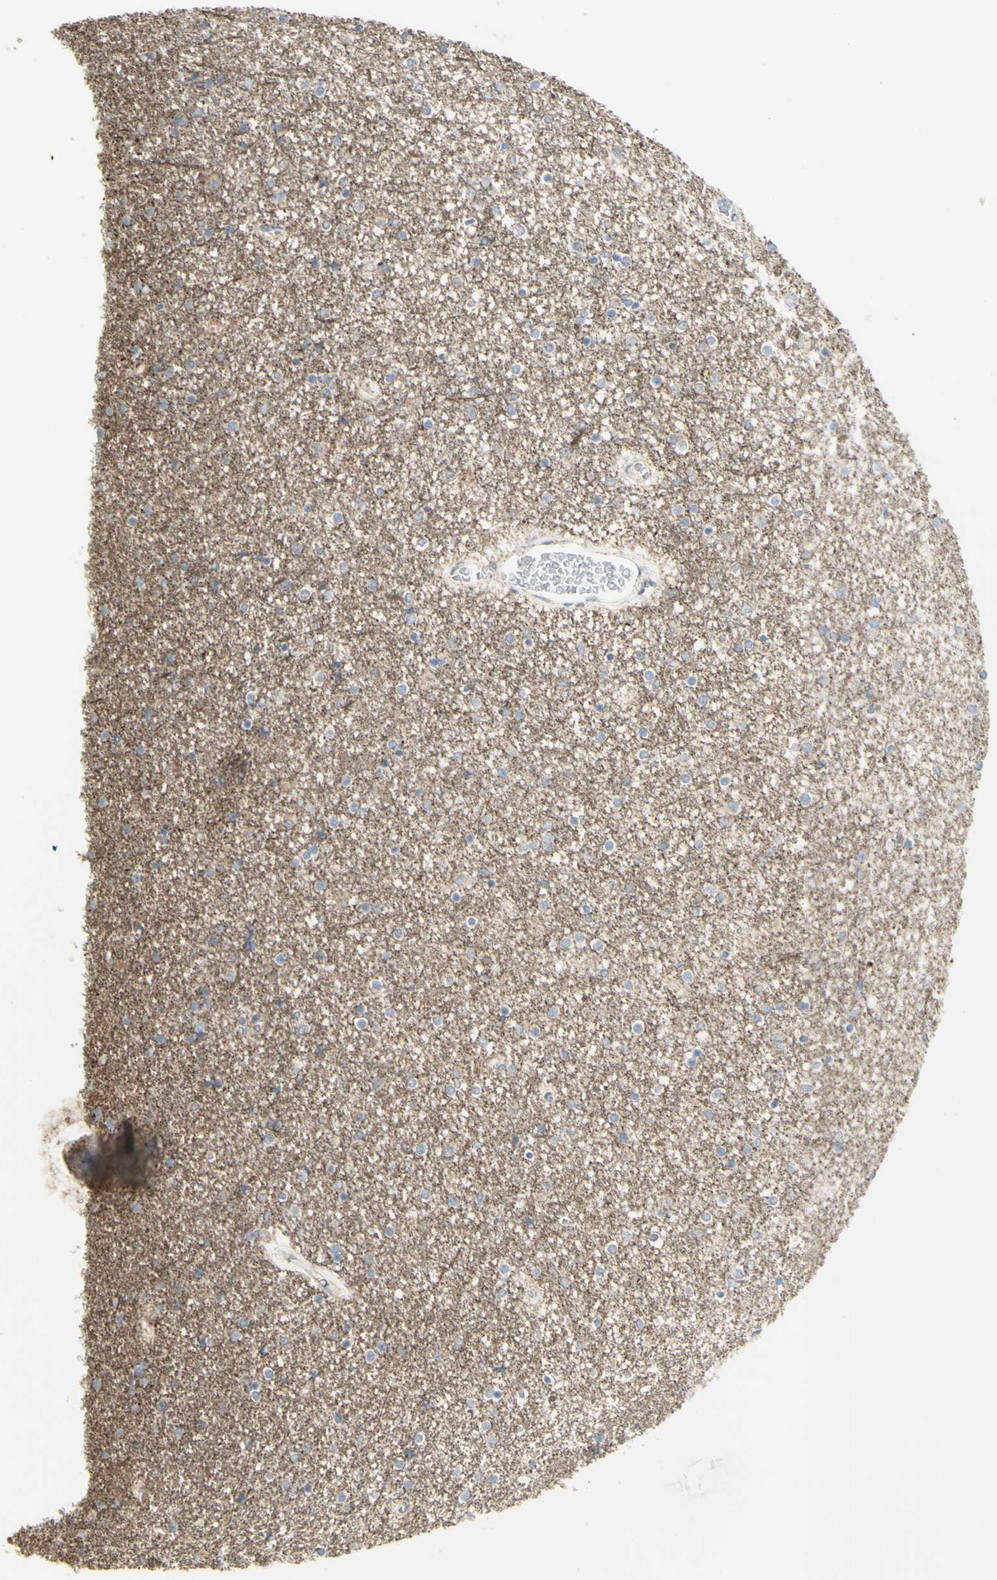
{"staining": {"intensity": "weak", "quantity": "<25%", "location": "cytoplasmic/membranous"}, "tissue": "caudate", "cell_type": "Glial cells", "image_type": "normal", "snomed": [{"axis": "morphology", "description": "Normal tissue, NOS"}, {"axis": "topography", "description": "Lateral ventricle wall"}], "caption": "Image shows no significant protein expression in glial cells of benign caudate.", "gene": "CNTNAP1", "patient": {"sex": "female", "age": 54}}